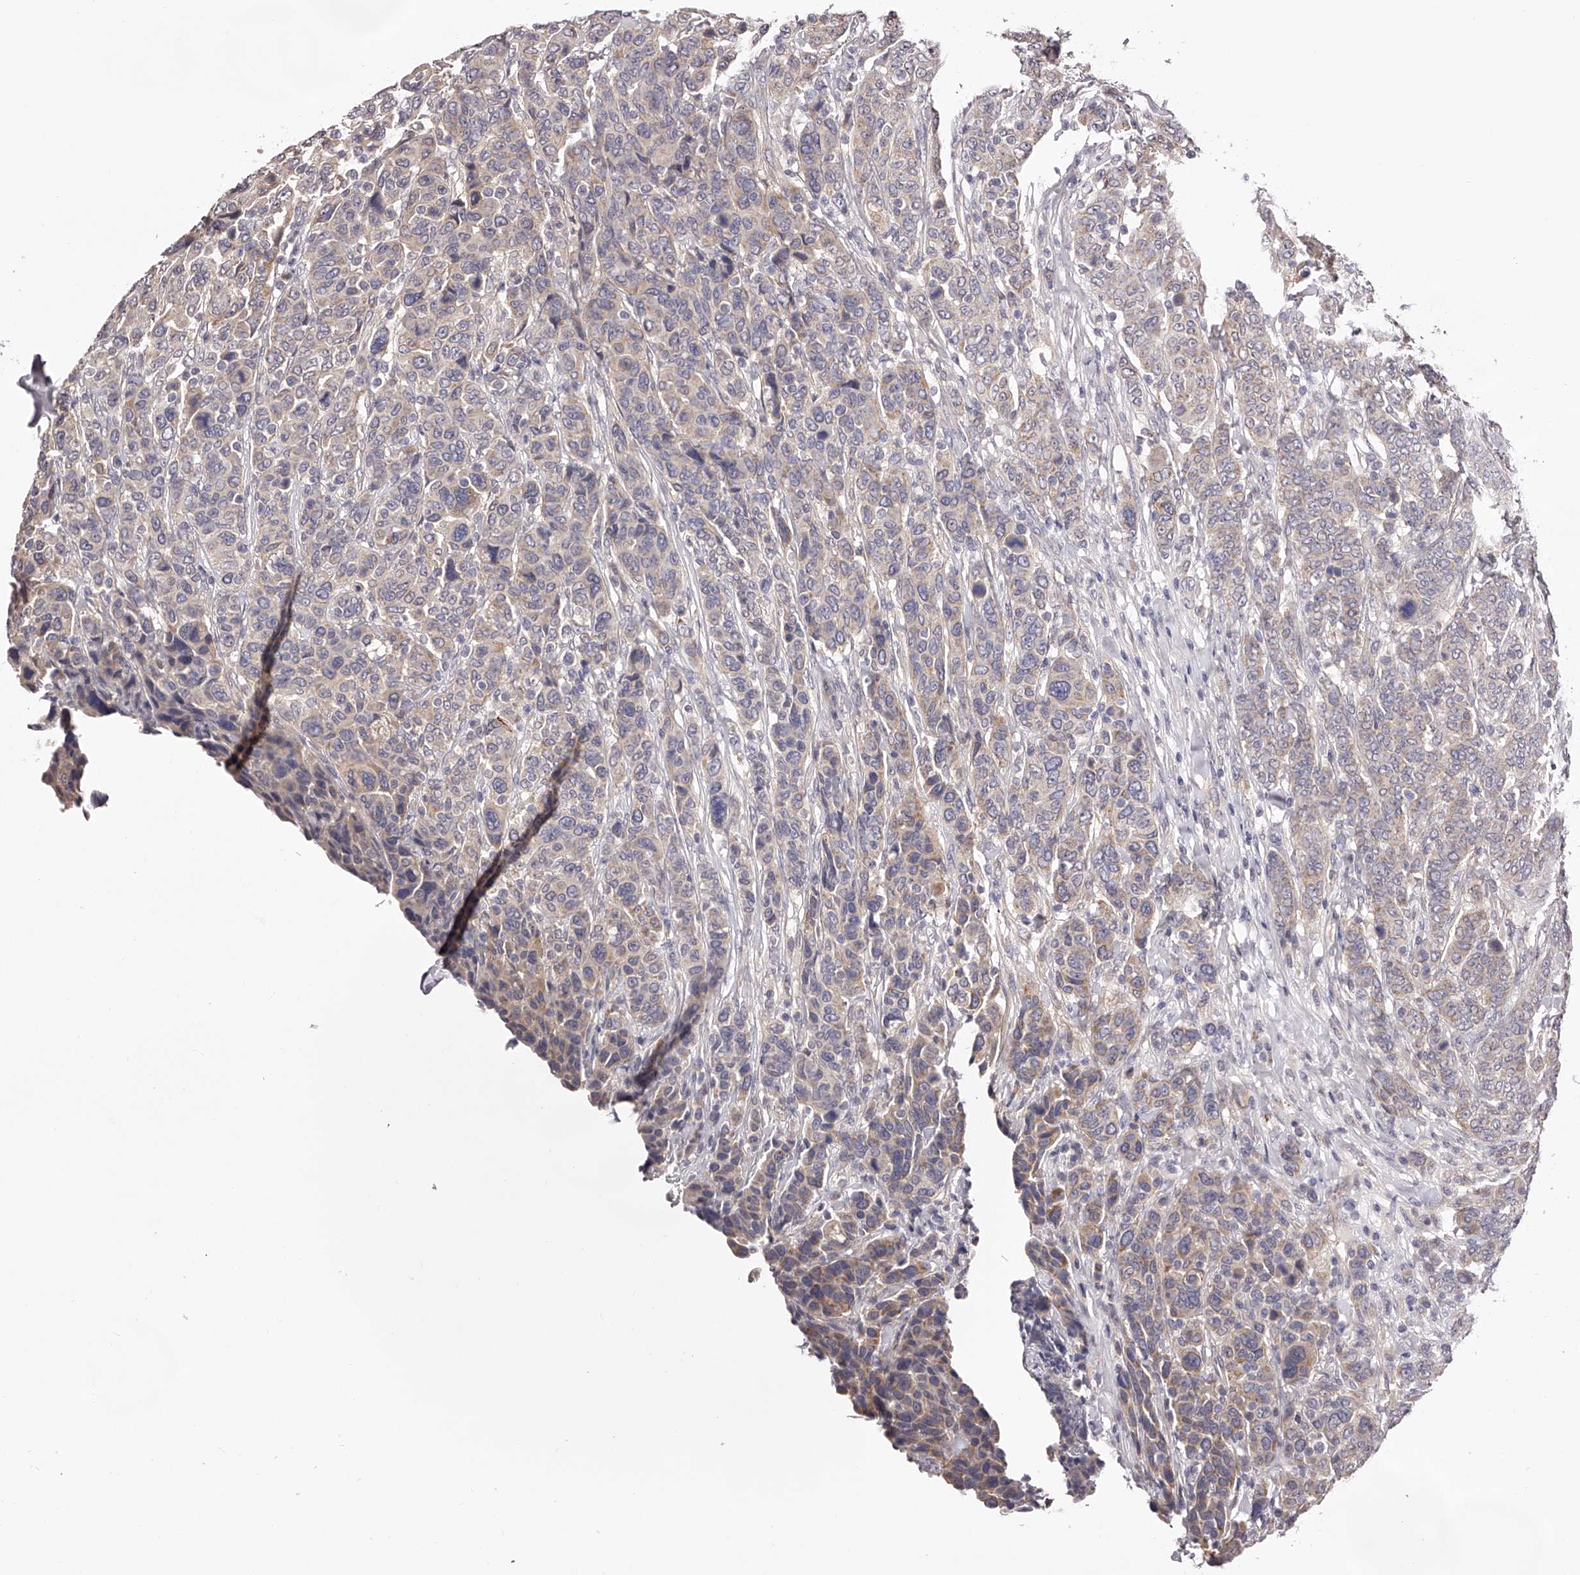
{"staining": {"intensity": "weak", "quantity": "25%-75%", "location": "cytoplasmic/membranous"}, "tissue": "breast cancer", "cell_type": "Tumor cells", "image_type": "cancer", "snomed": [{"axis": "morphology", "description": "Duct carcinoma"}, {"axis": "topography", "description": "Breast"}], "caption": "Breast infiltrating ductal carcinoma stained for a protein (brown) exhibits weak cytoplasmic/membranous positive positivity in approximately 25%-75% of tumor cells.", "gene": "ODF2L", "patient": {"sex": "female", "age": 37}}